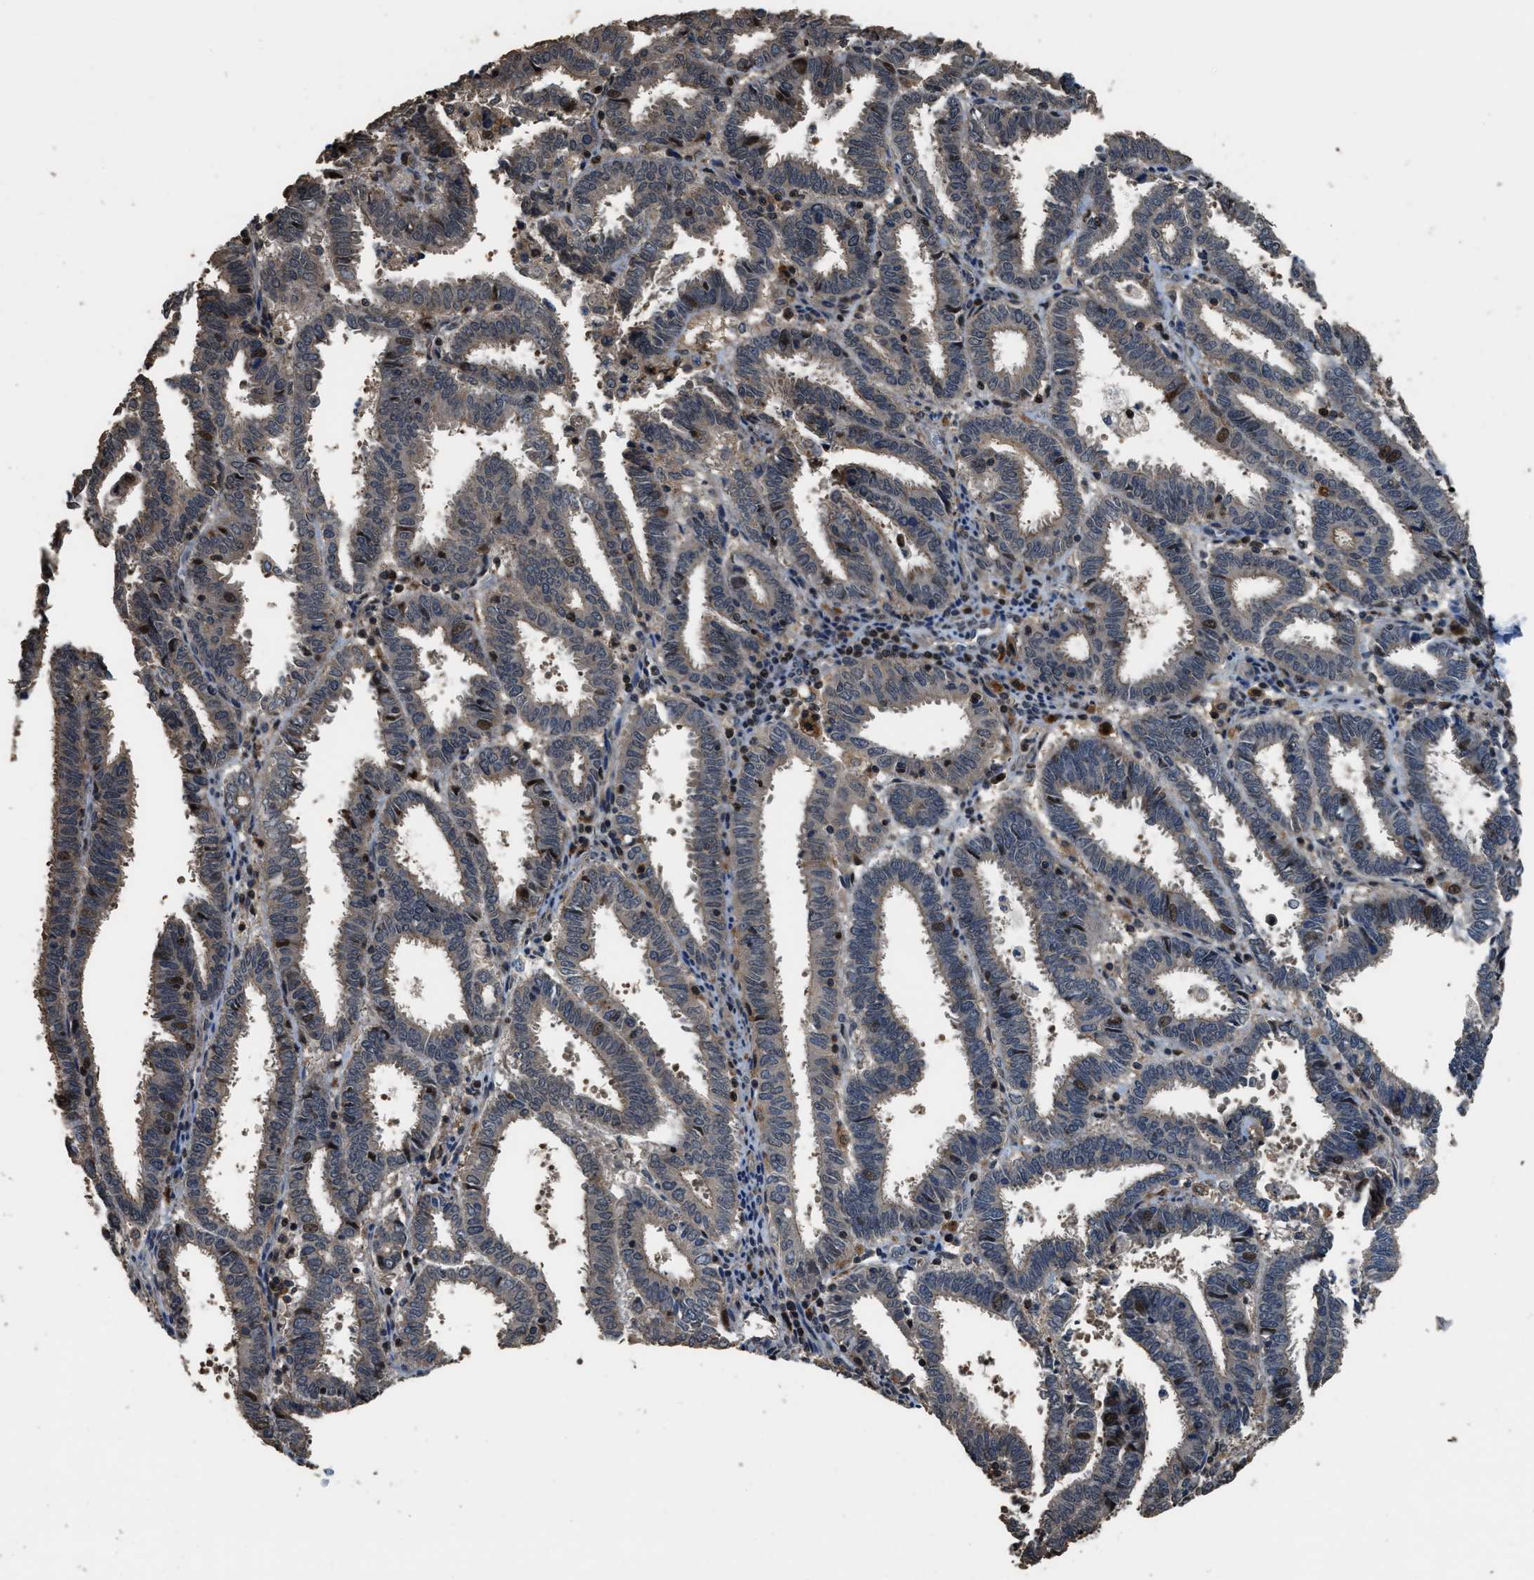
{"staining": {"intensity": "weak", "quantity": "<25%", "location": "cytoplasmic/membranous,nuclear"}, "tissue": "endometrial cancer", "cell_type": "Tumor cells", "image_type": "cancer", "snomed": [{"axis": "morphology", "description": "Adenocarcinoma, NOS"}, {"axis": "topography", "description": "Uterus"}], "caption": "Immunohistochemistry (IHC) of endometrial cancer demonstrates no expression in tumor cells.", "gene": "CTBS", "patient": {"sex": "female", "age": 83}}